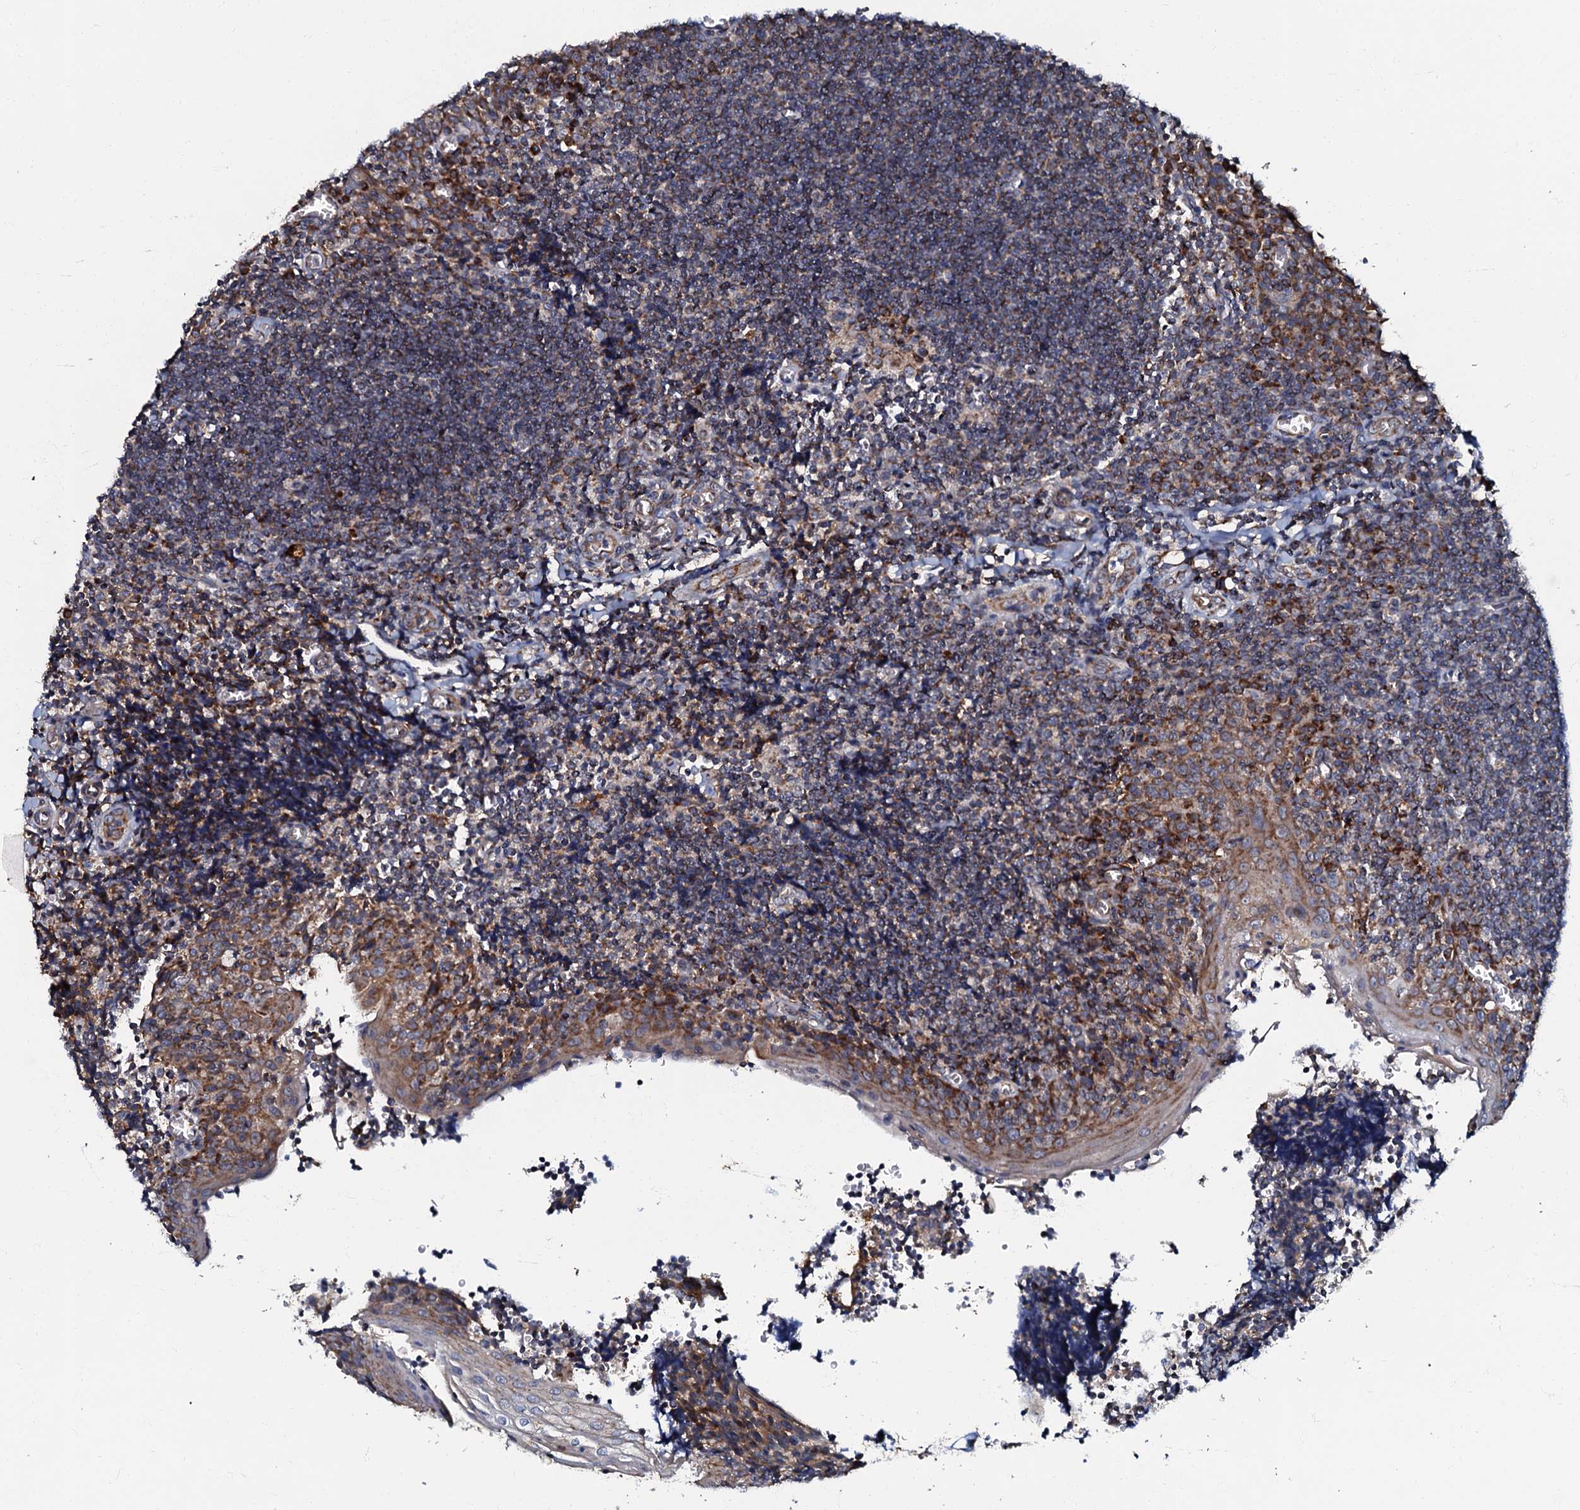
{"staining": {"intensity": "moderate", "quantity": "25%-75%", "location": "cytoplasmic/membranous"}, "tissue": "tonsil", "cell_type": "Germinal center cells", "image_type": "normal", "snomed": [{"axis": "morphology", "description": "Normal tissue, NOS"}, {"axis": "topography", "description": "Tonsil"}], "caption": "Germinal center cells show moderate cytoplasmic/membranous staining in approximately 25%-75% of cells in normal tonsil.", "gene": "NDUFA12", "patient": {"sex": "male", "age": 27}}